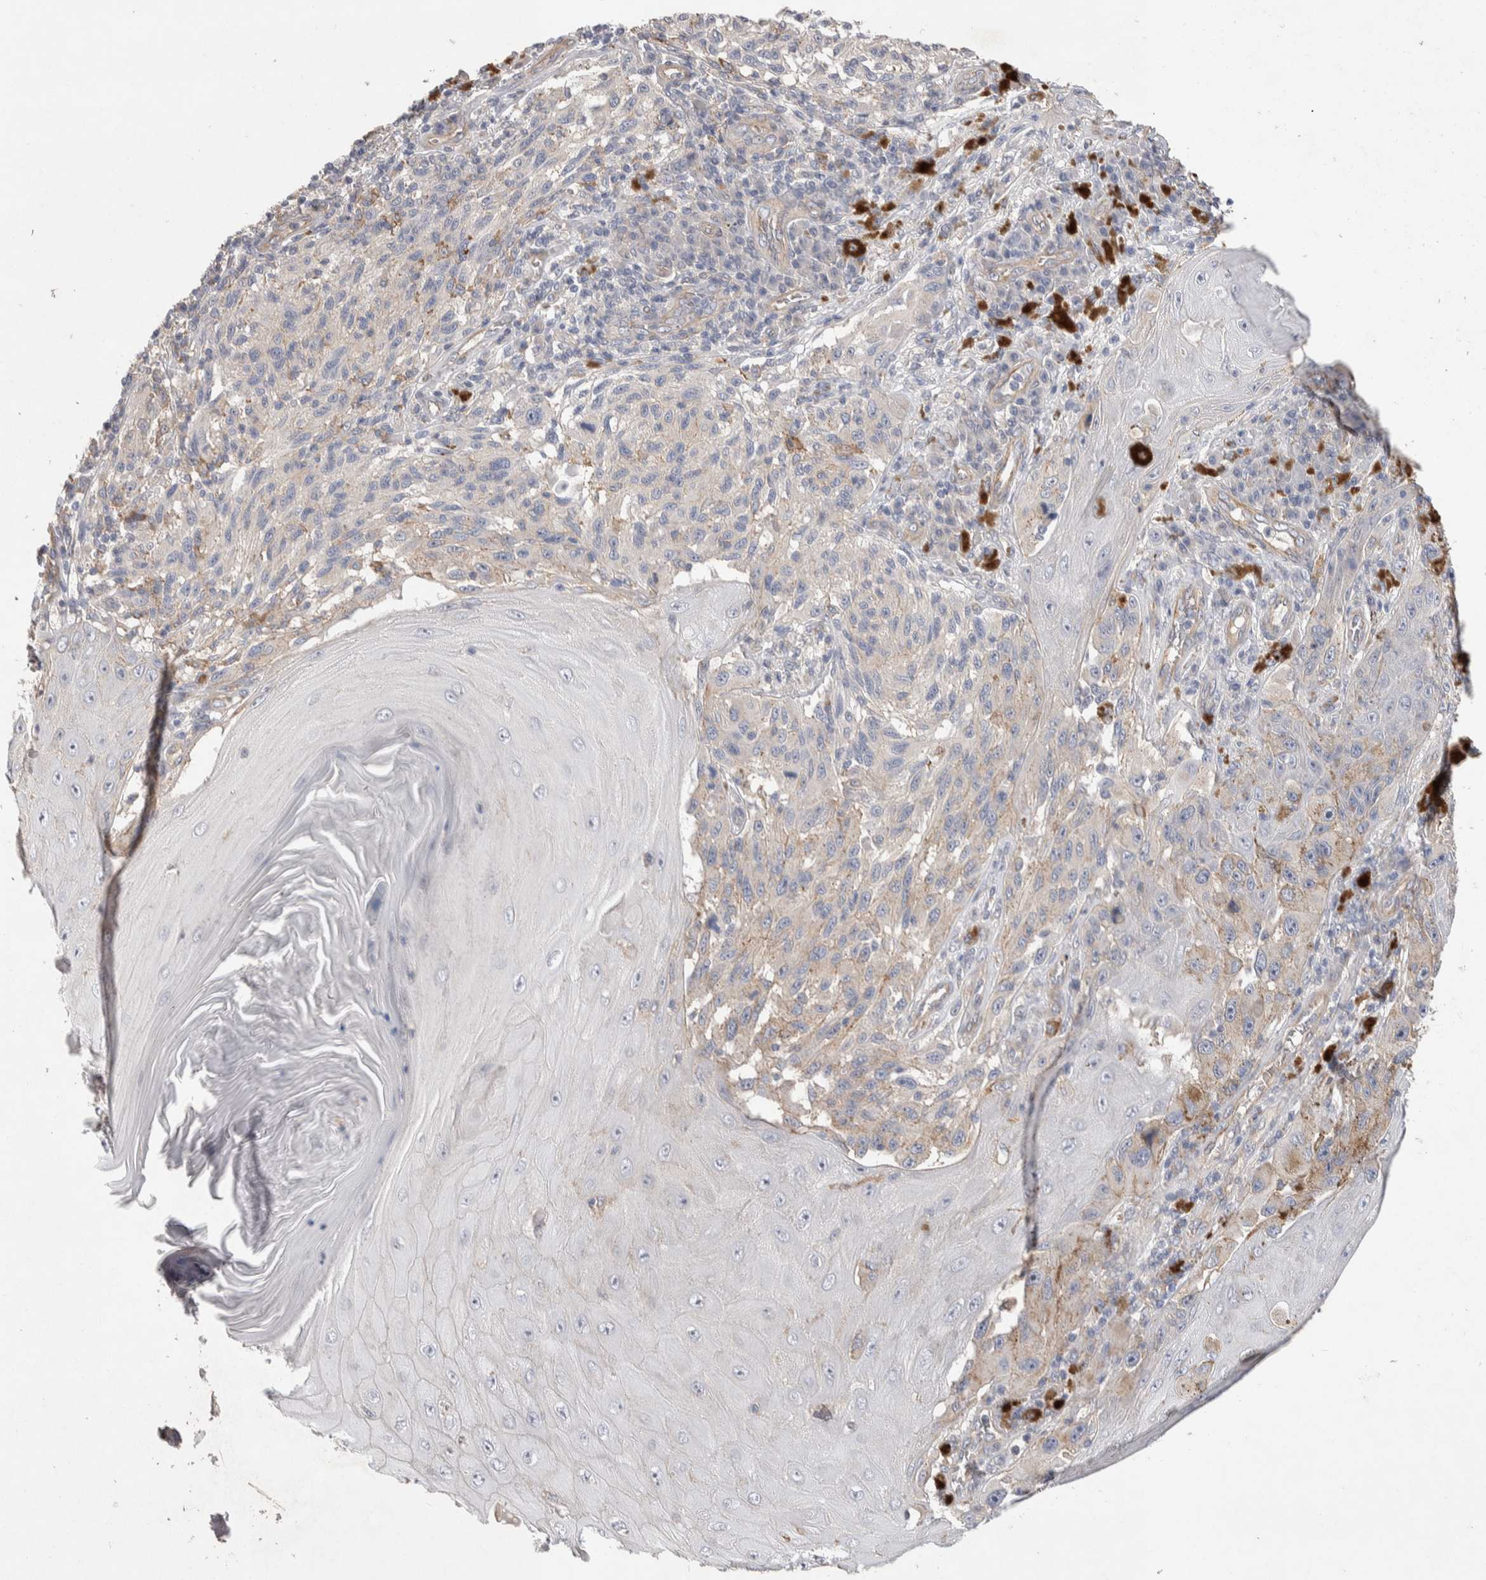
{"staining": {"intensity": "weak", "quantity": "<25%", "location": "cytoplasmic/membranous"}, "tissue": "melanoma", "cell_type": "Tumor cells", "image_type": "cancer", "snomed": [{"axis": "morphology", "description": "Malignant melanoma, NOS"}, {"axis": "topography", "description": "Skin"}], "caption": "A high-resolution histopathology image shows immunohistochemistry staining of malignant melanoma, which shows no significant staining in tumor cells.", "gene": "GCNA", "patient": {"sex": "female", "age": 73}}